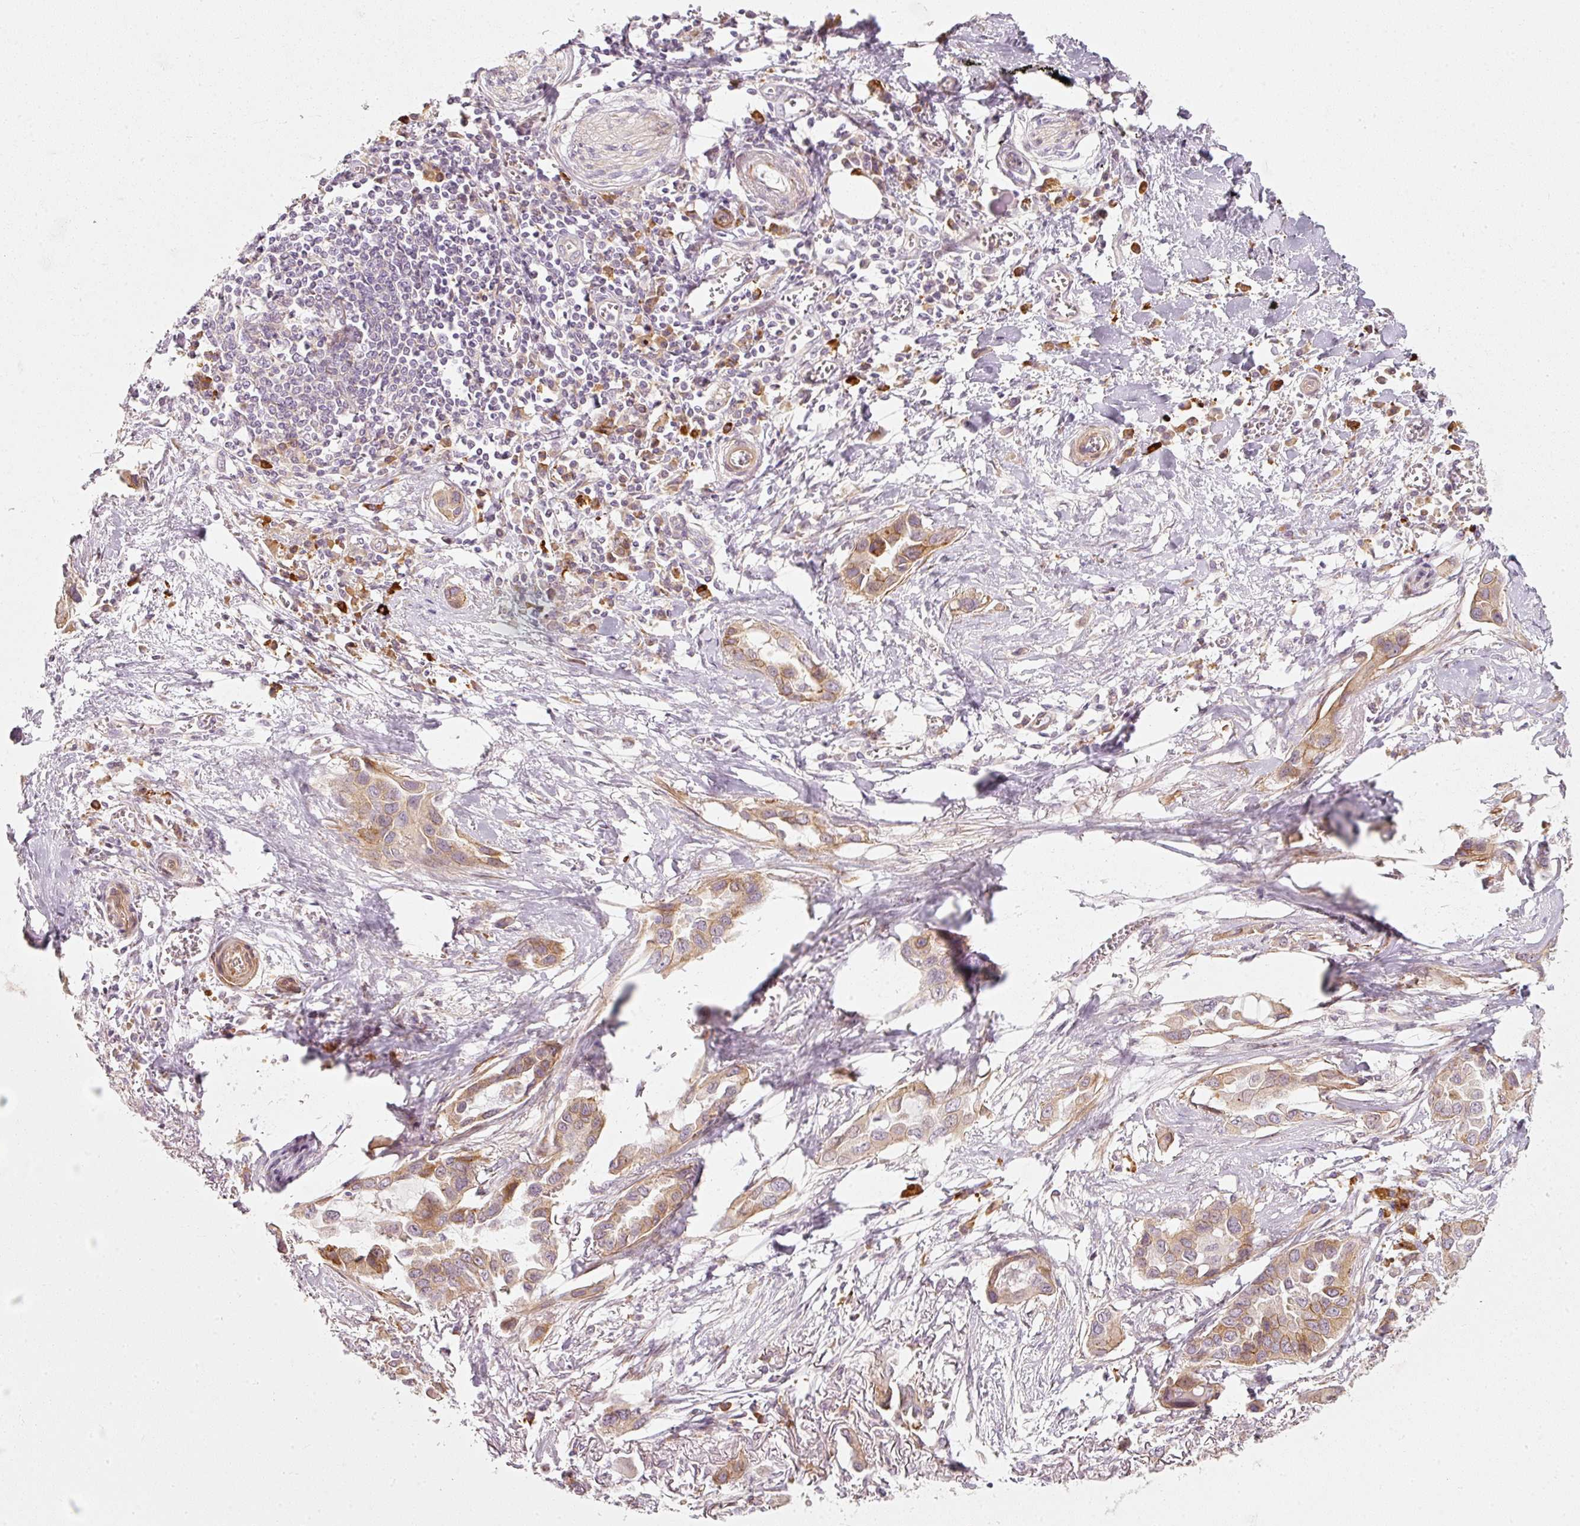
{"staining": {"intensity": "moderate", "quantity": ">75%", "location": "cytoplasmic/membranous"}, "tissue": "lung cancer", "cell_type": "Tumor cells", "image_type": "cancer", "snomed": [{"axis": "morphology", "description": "Adenocarcinoma, NOS"}, {"axis": "topography", "description": "Lung"}], "caption": "Immunohistochemical staining of human lung adenocarcinoma demonstrates medium levels of moderate cytoplasmic/membranous expression in about >75% of tumor cells.", "gene": "KCNQ1", "patient": {"sex": "female", "age": 76}}